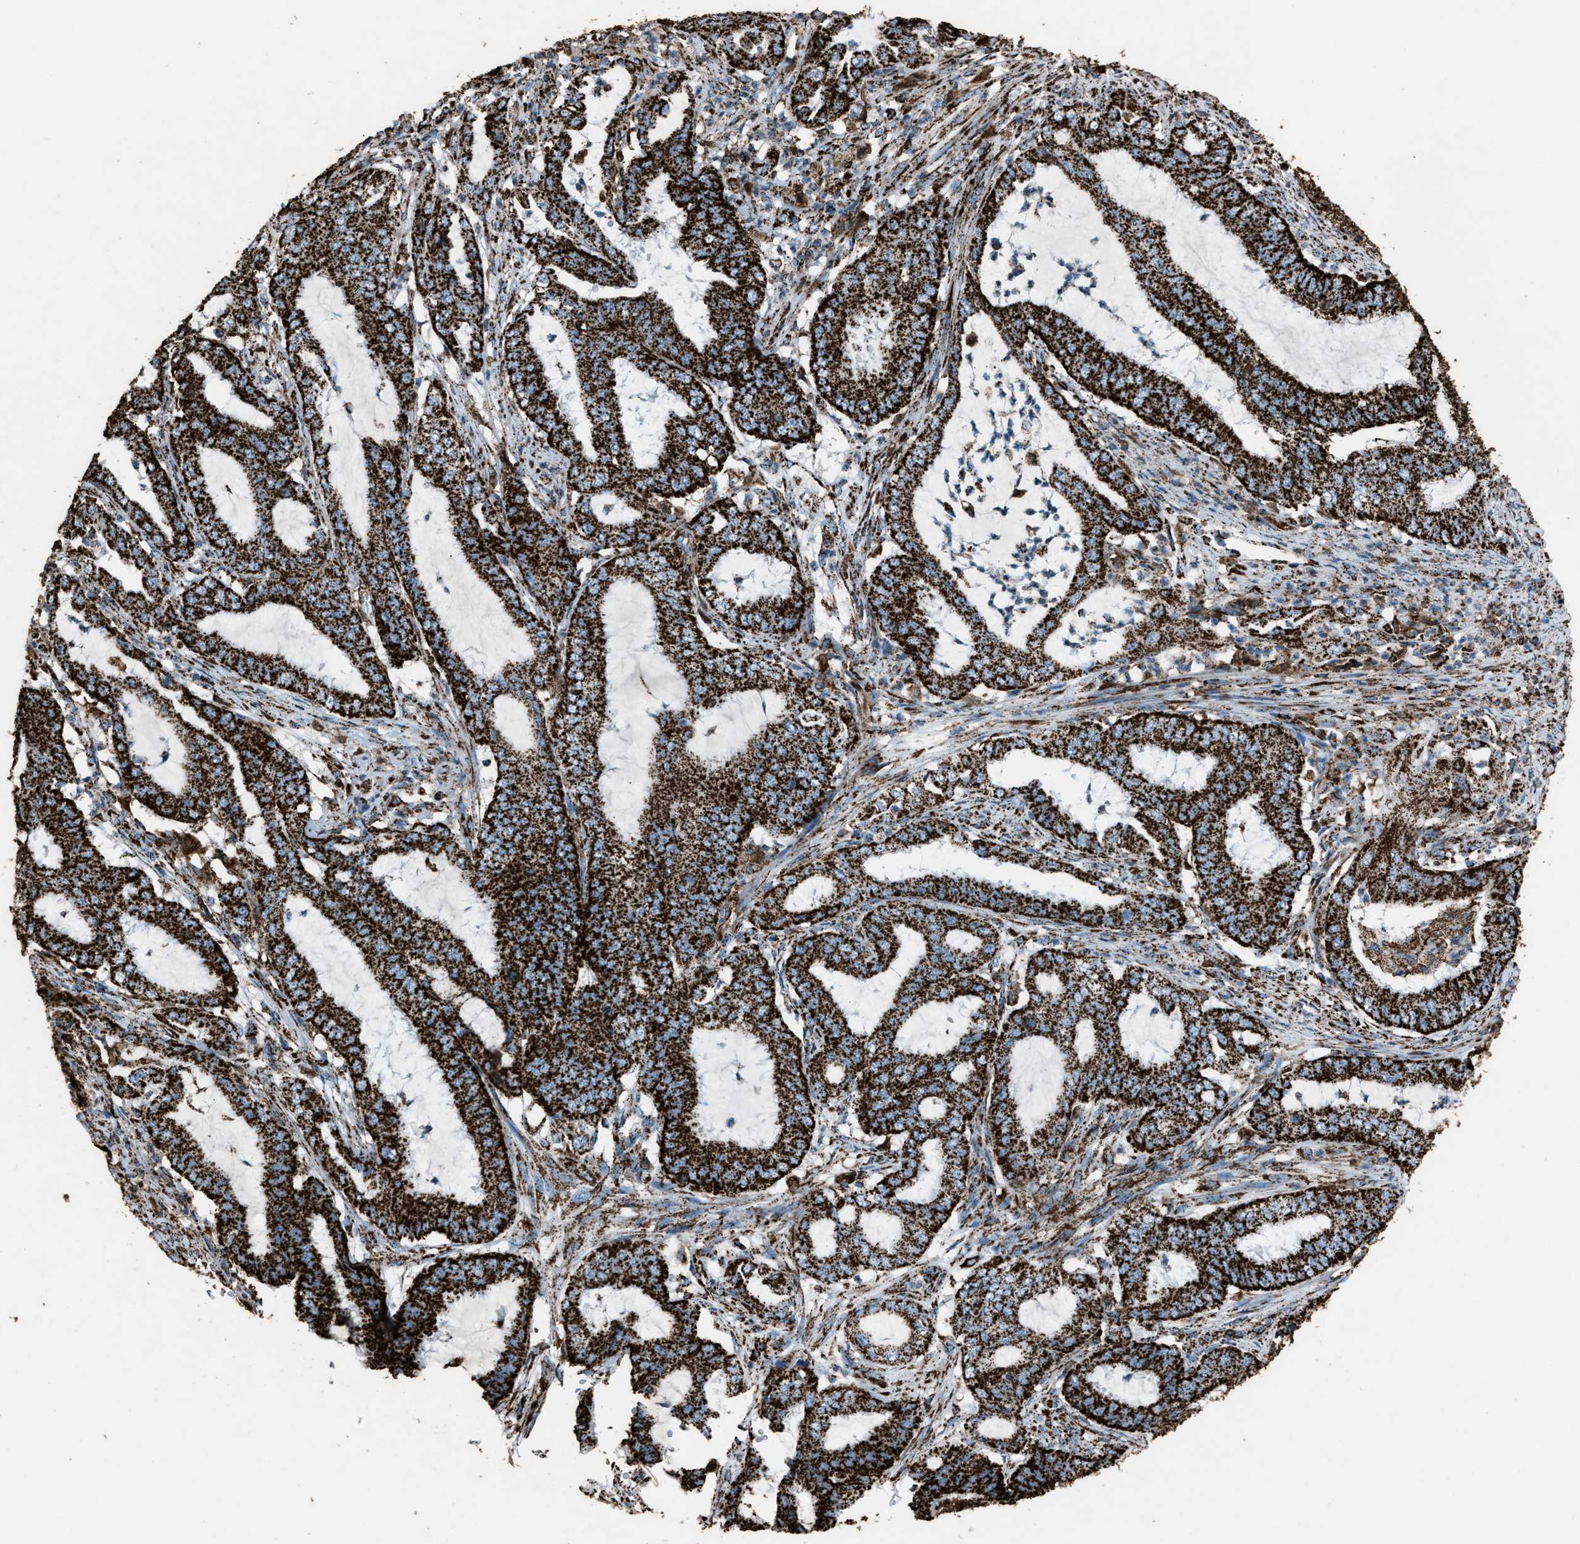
{"staining": {"intensity": "strong", "quantity": ">75%", "location": "cytoplasmic/membranous"}, "tissue": "endometrial cancer", "cell_type": "Tumor cells", "image_type": "cancer", "snomed": [{"axis": "morphology", "description": "Adenocarcinoma, NOS"}, {"axis": "topography", "description": "Endometrium"}], "caption": "Immunohistochemical staining of endometrial cancer (adenocarcinoma) exhibits high levels of strong cytoplasmic/membranous protein expression in about >75% of tumor cells. The protein of interest is shown in brown color, while the nuclei are stained blue.", "gene": "MDH2", "patient": {"sex": "female", "age": 51}}